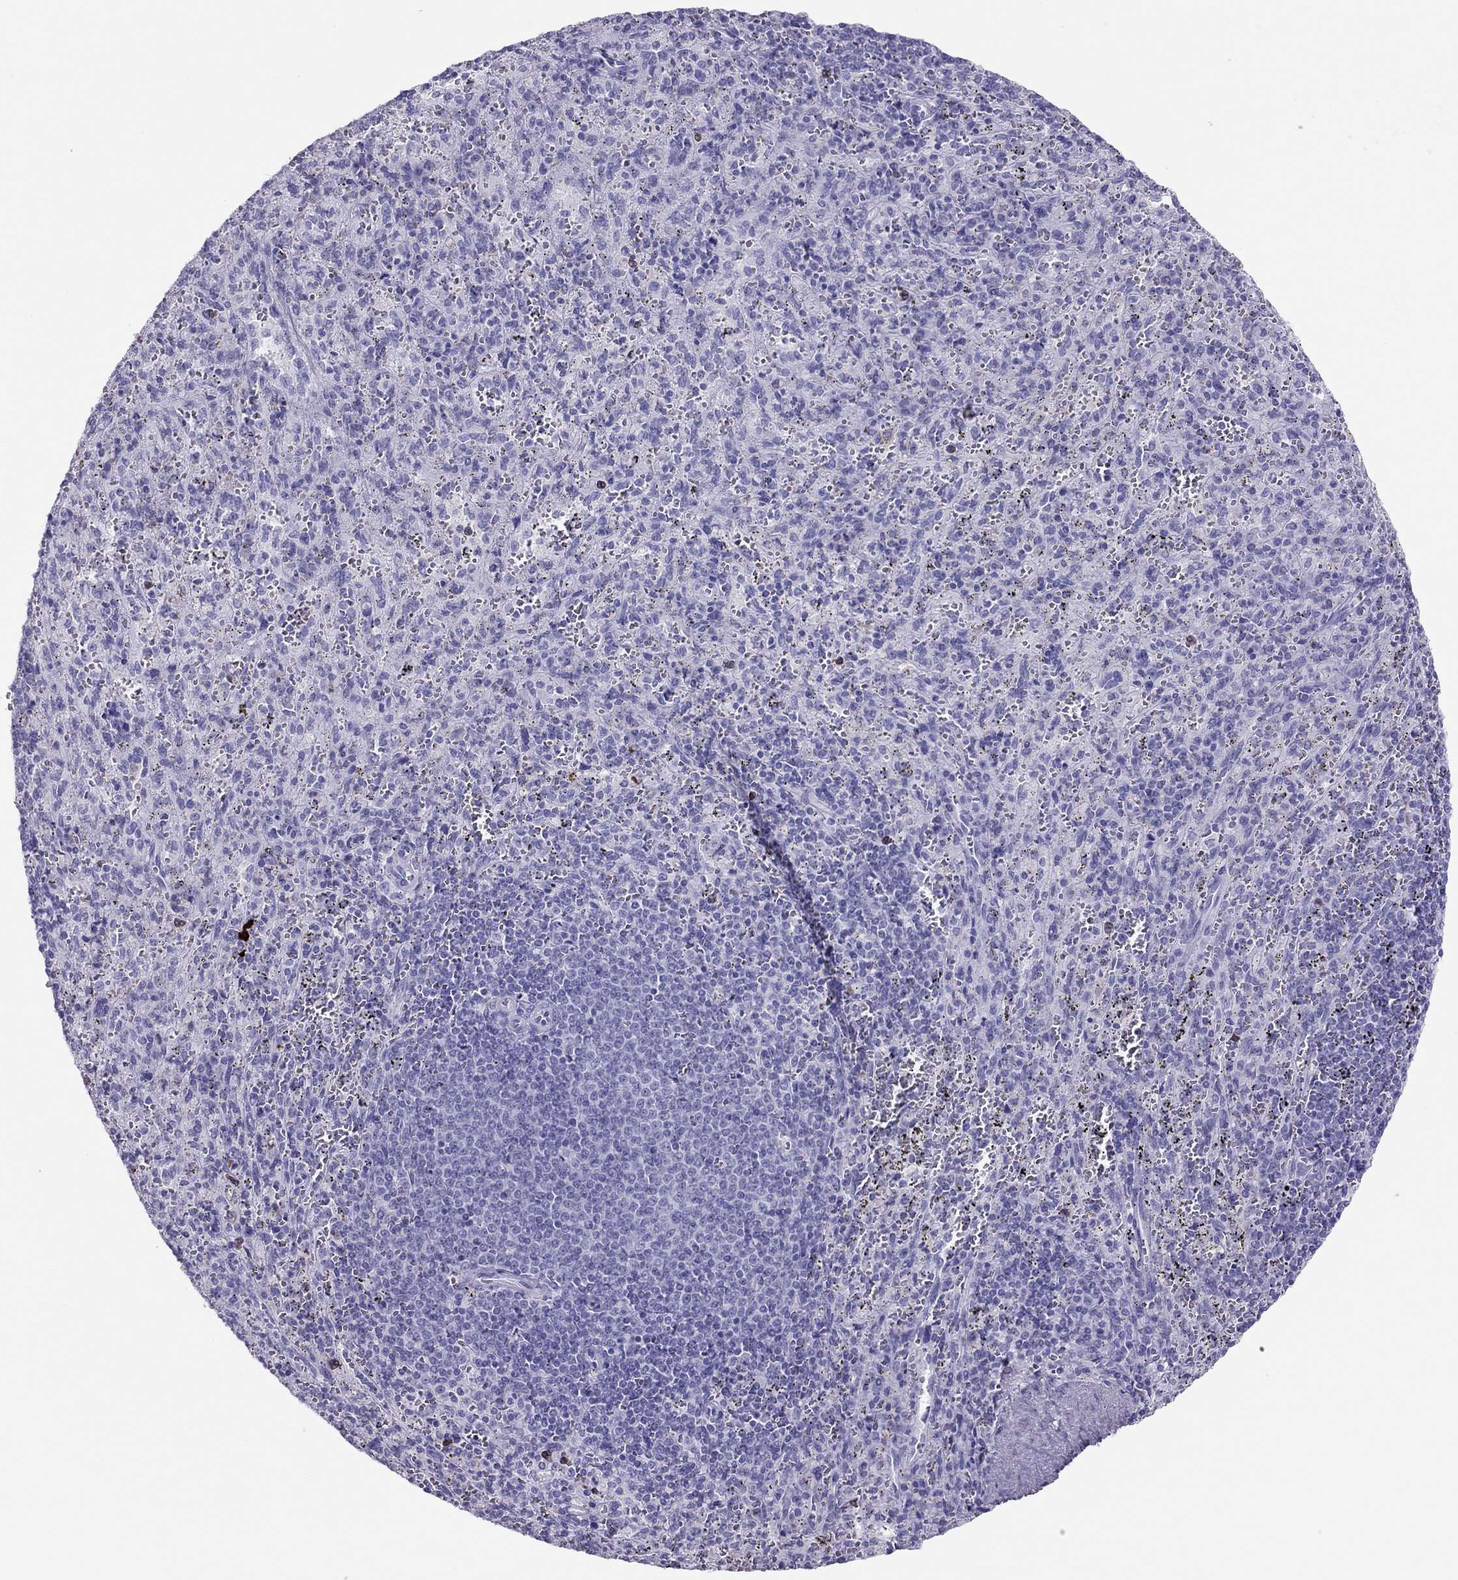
{"staining": {"intensity": "negative", "quantity": "none", "location": "none"}, "tissue": "spleen", "cell_type": "Cells in red pulp", "image_type": "normal", "snomed": [{"axis": "morphology", "description": "Normal tissue, NOS"}, {"axis": "topography", "description": "Spleen"}], "caption": "This photomicrograph is of normal spleen stained with IHC to label a protein in brown with the nuclei are counter-stained blue. There is no expression in cells in red pulp. (Immunohistochemistry (ihc), brightfield microscopy, high magnification).", "gene": "TSHB", "patient": {"sex": "male", "age": 57}}